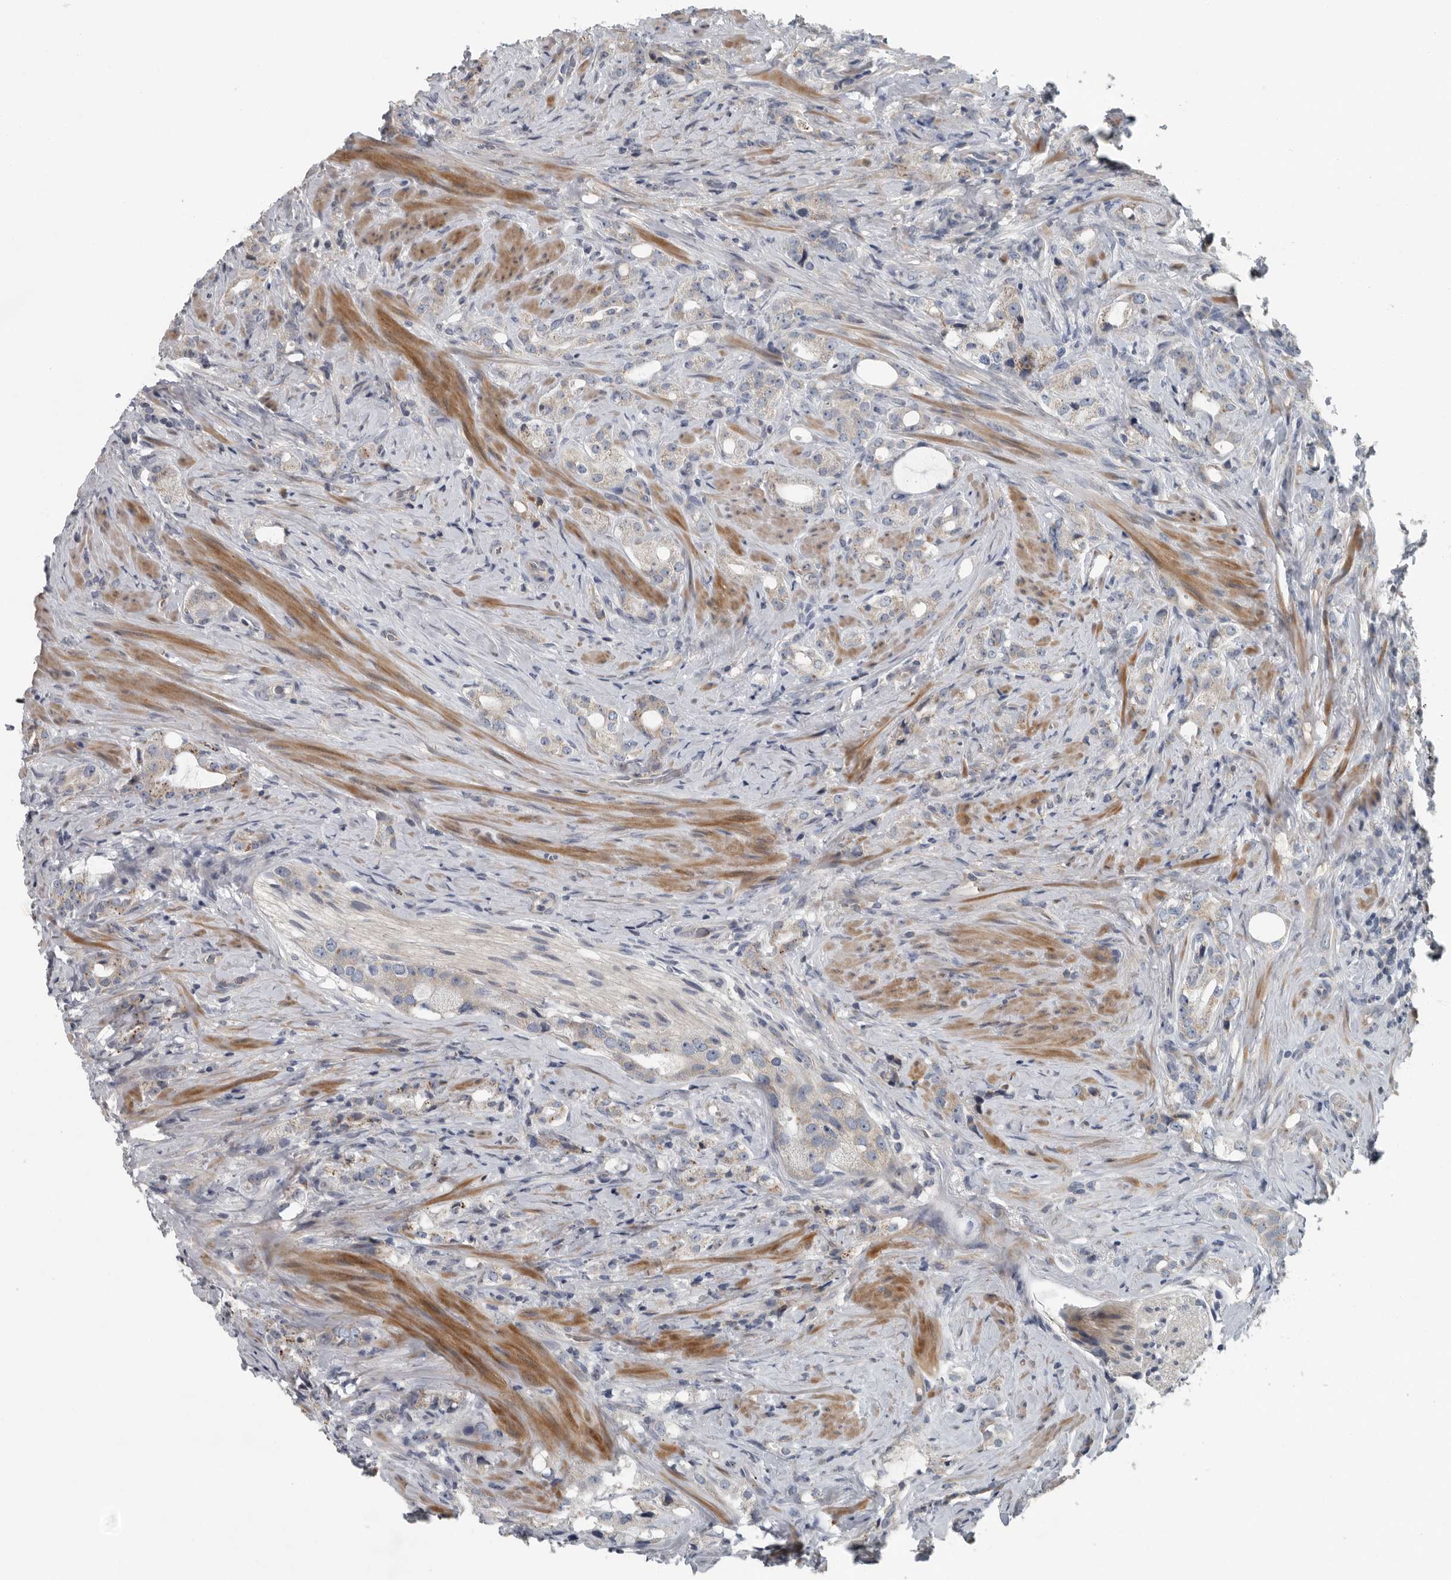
{"staining": {"intensity": "negative", "quantity": "none", "location": "none"}, "tissue": "prostate cancer", "cell_type": "Tumor cells", "image_type": "cancer", "snomed": [{"axis": "morphology", "description": "Adenocarcinoma, High grade"}, {"axis": "topography", "description": "Prostate"}], "caption": "High-grade adenocarcinoma (prostate) stained for a protein using immunohistochemistry (IHC) reveals no positivity tumor cells.", "gene": "MPP3", "patient": {"sex": "male", "age": 63}}